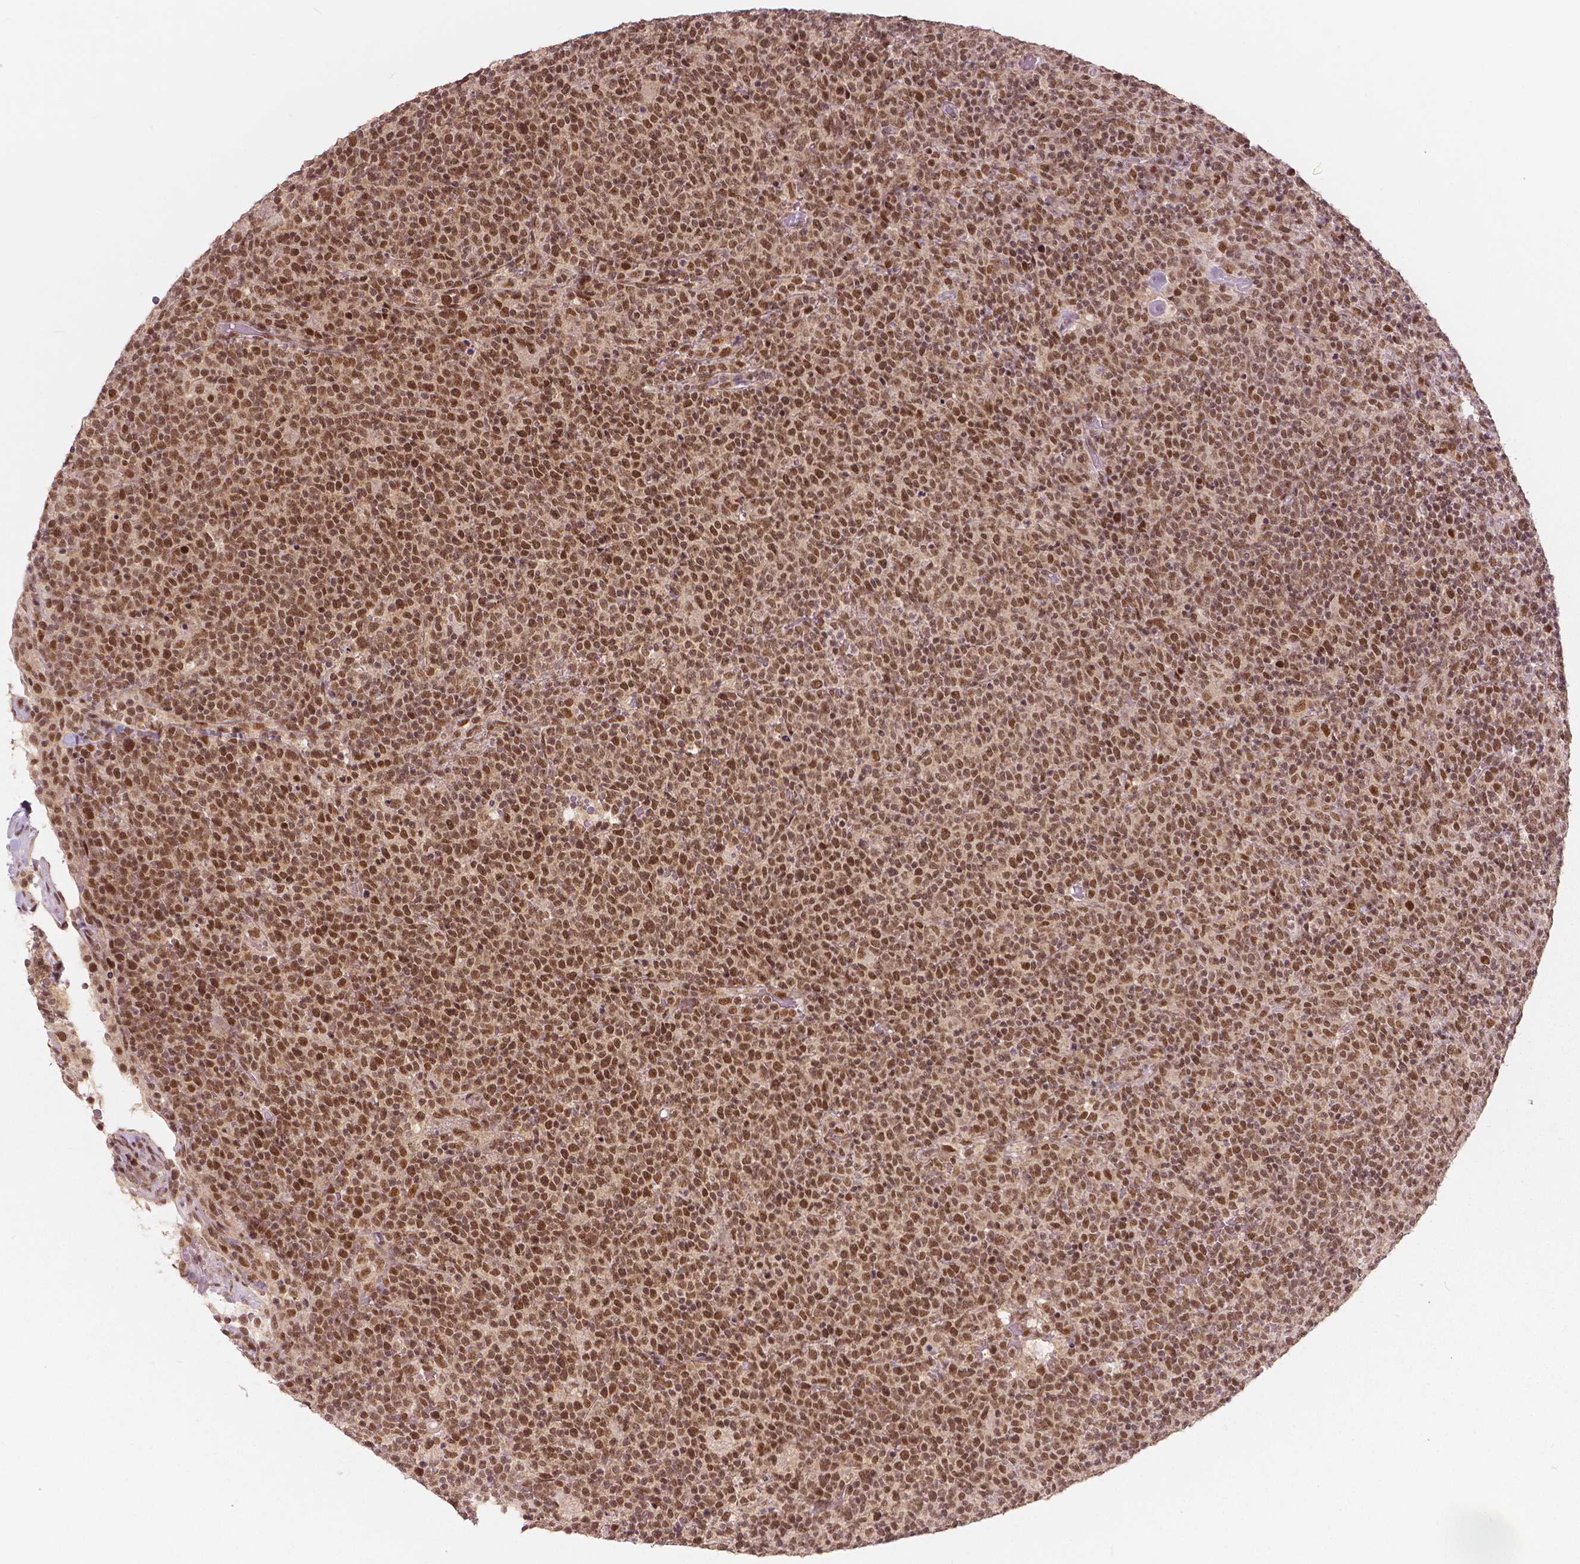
{"staining": {"intensity": "moderate", "quantity": ">75%", "location": "nuclear"}, "tissue": "lymphoma", "cell_type": "Tumor cells", "image_type": "cancer", "snomed": [{"axis": "morphology", "description": "Malignant lymphoma, non-Hodgkin's type, High grade"}, {"axis": "topography", "description": "Lymph node"}], "caption": "DAB immunohistochemical staining of human malignant lymphoma, non-Hodgkin's type (high-grade) demonstrates moderate nuclear protein staining in about >75% of tumor cells. (brown staining indicates protein expression, while blue staining denotes nuclei).", "gene": "NSD2", "patient": {"sex": "male", "age": 61}}